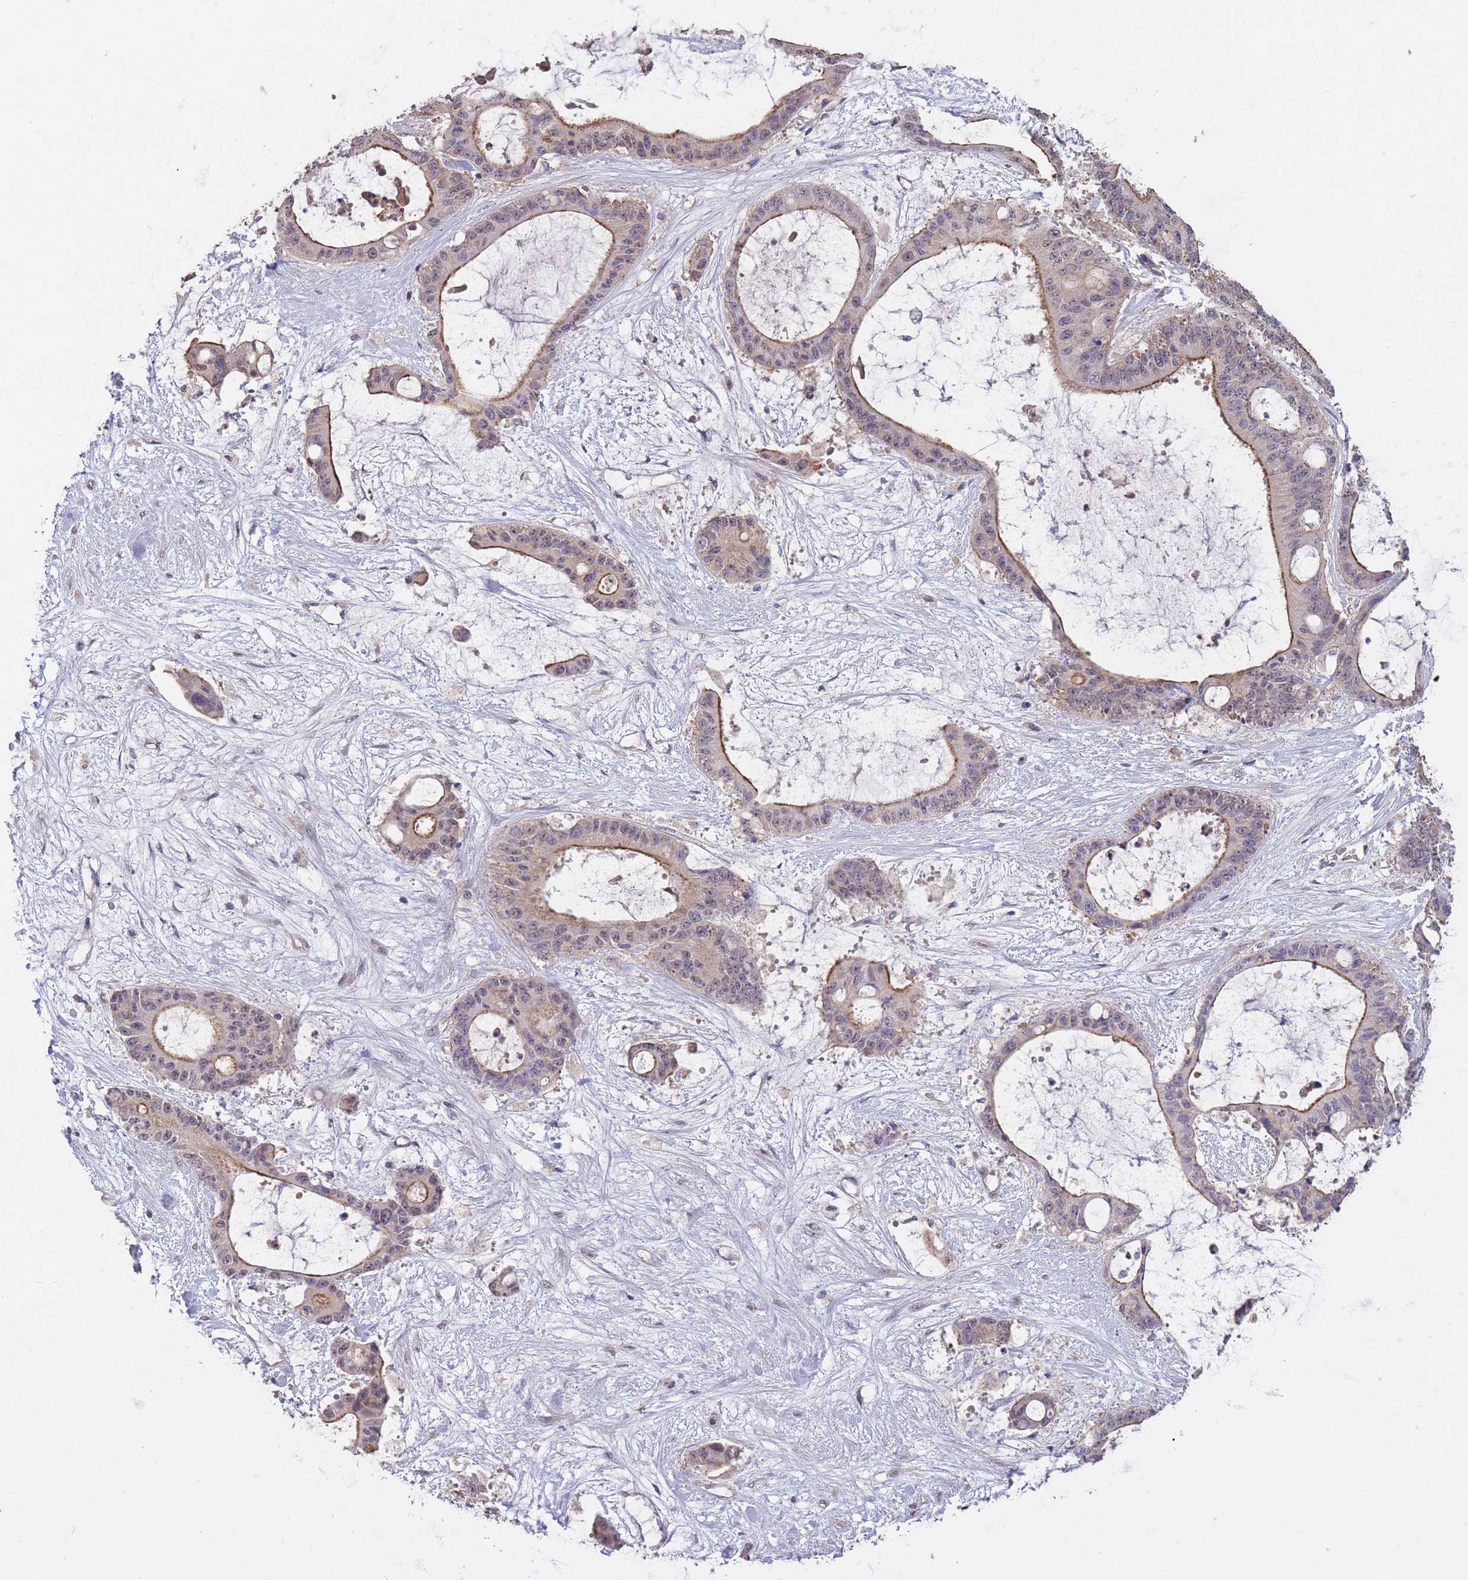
{"staining": {"intensity": "weak", "quantity": "25%-75%", "location": "cytoplasmic/membranous"}, "tissue": "liver cancer", "cell_type": "Tumor cells", "image_type": "cancer", "snomed": [{"axis": "morphology", "description": "Normal tissue, NOS"}, {"axis": "morphology", "description": "Cholangiocarcinoma"}, {"axis": "topography", "description": "Liver"}, {"axis": "topography", "description": "Peripheral nerve tissue"}], "caption": "About 25%-75% of tumor cells in liver cholangiocarcinoma exhibit weak cytoplasmic/membranous protein staining as visualized by brown immunohistochemical staining.", "gene": "KIAA1755", "patient": {"sex": "female", "age": 73}}